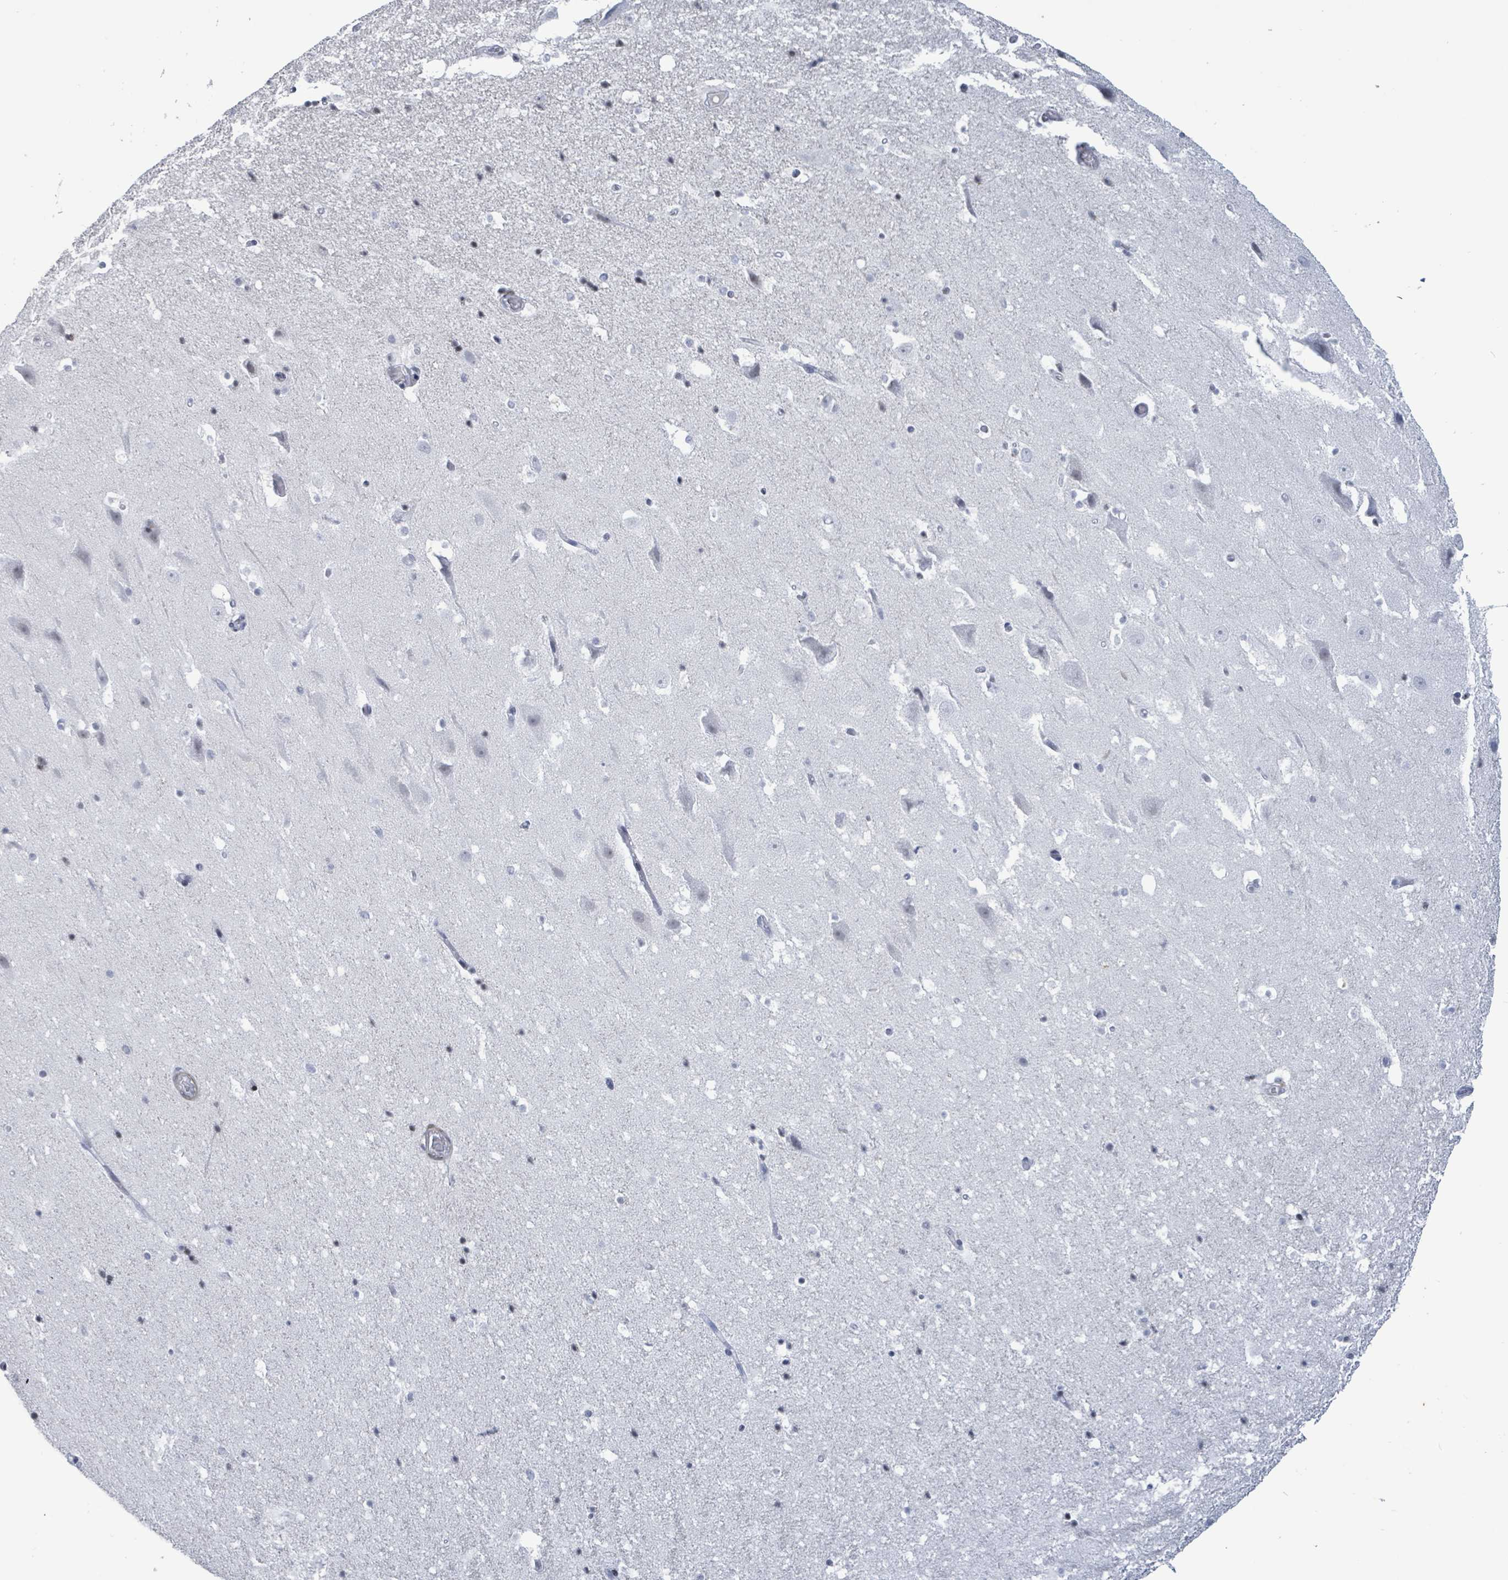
{"staining": {"intensity": "negative", "quantity": "none", "location": "none"}, "tissue": "hippocampus", "cell_type": "Glial cells", "image_type": "normal", "snomed": [{"axis": "morphology", "description": "Normal tissue, NOS"}, {"axis": "topography", "description": "Hippocampus"}], "caption": "Immunohistochemistry (IHC) photomicrograph of unremarkable hippocampus stained for a protein (brown), which reveals no staining in glial cells.", "gene": "NTN3", "patient": {"sex": "male", "age": 37}}